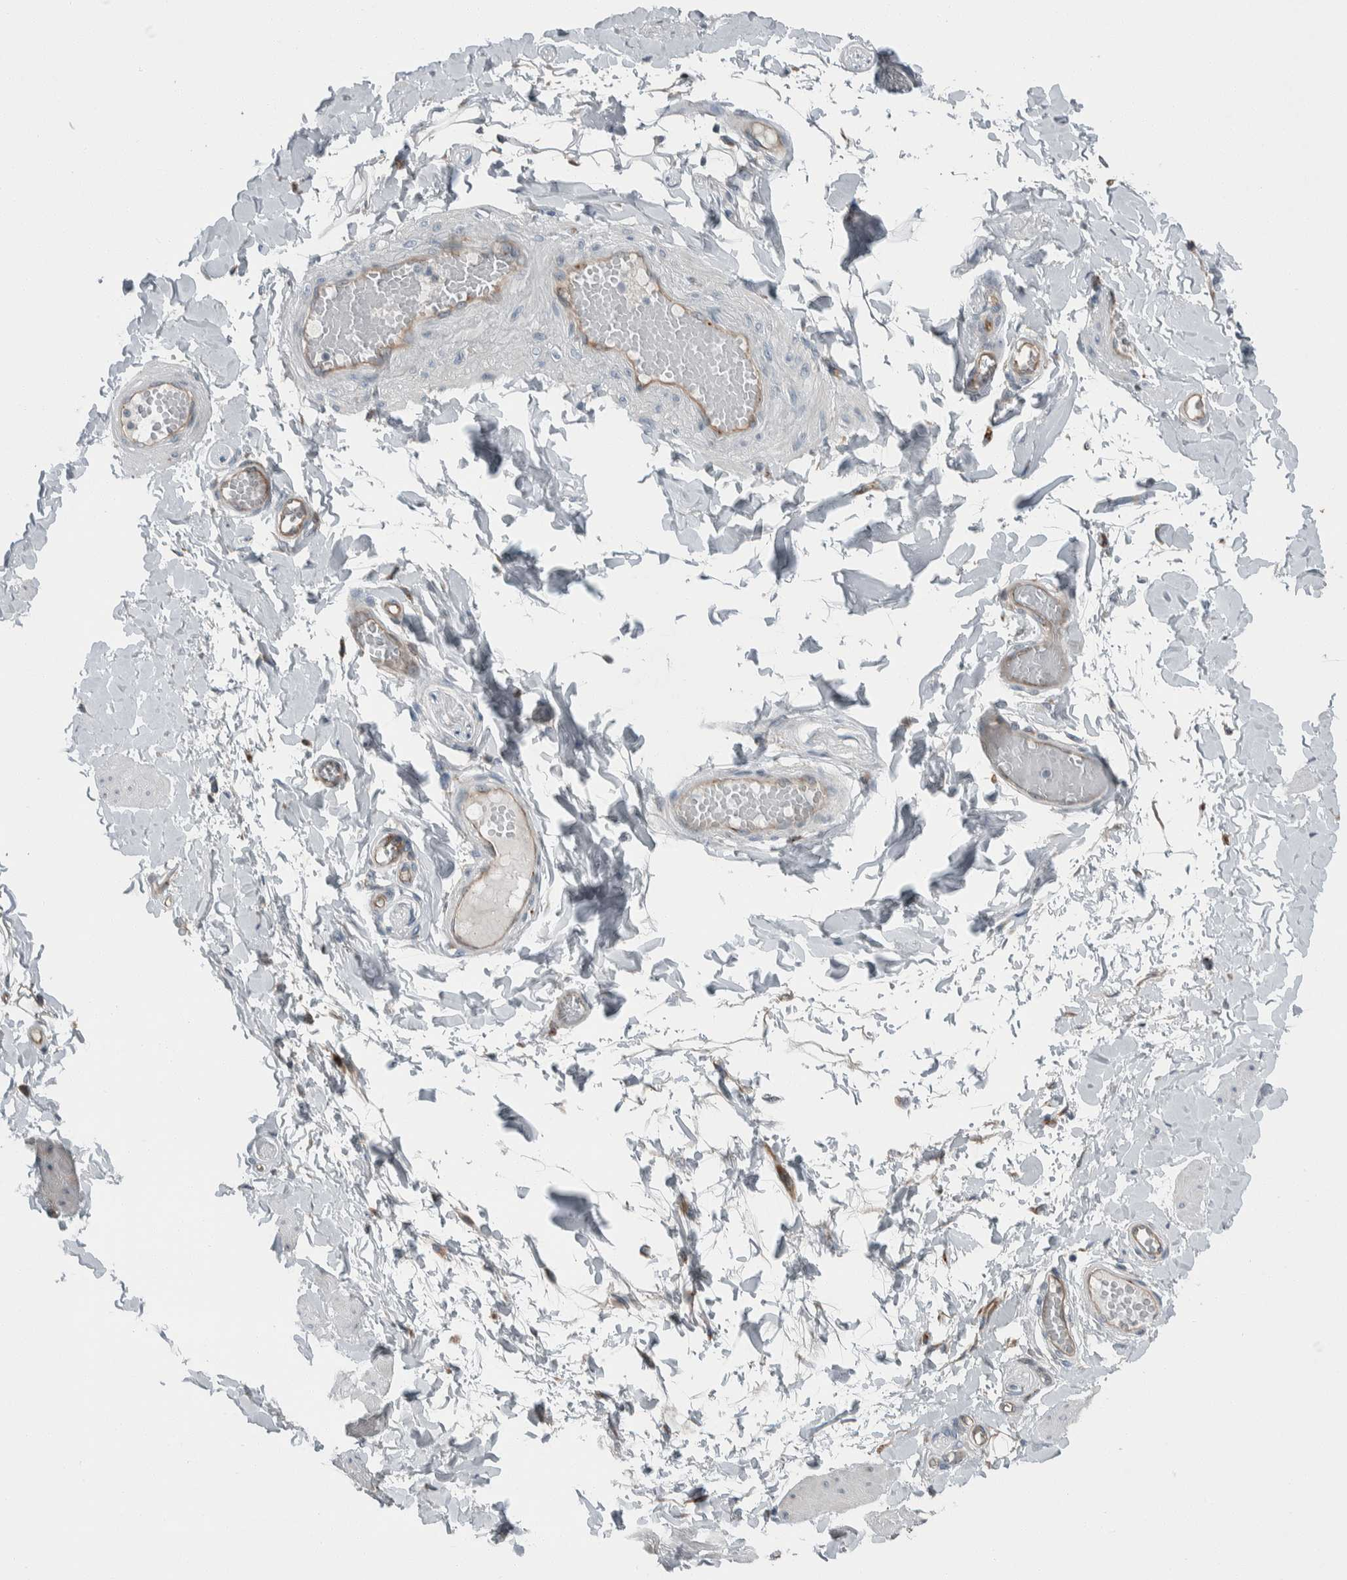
{"staining": {"intensity": "negative", "quantity": "none", "location": "none"}, "tissue": "adipose tissue", "cell_type": "Adipocytes", "image_type": "normal", "snomed": [{"axis": "morphology", "description": "Normal tissue, NOS"}, {"axis": "topography", "description": "Adipose tissue"}, {"axis": "topography", "description": "Vascular tissue"}, {"axis": "topography", "description": "Peripheral nerve tissue"}], "caption": "A micrograph of human adipose tissue is negative for staining in adipocytes.", "gene": "USP25", "patient": {"sex": "male", "age": 25}}